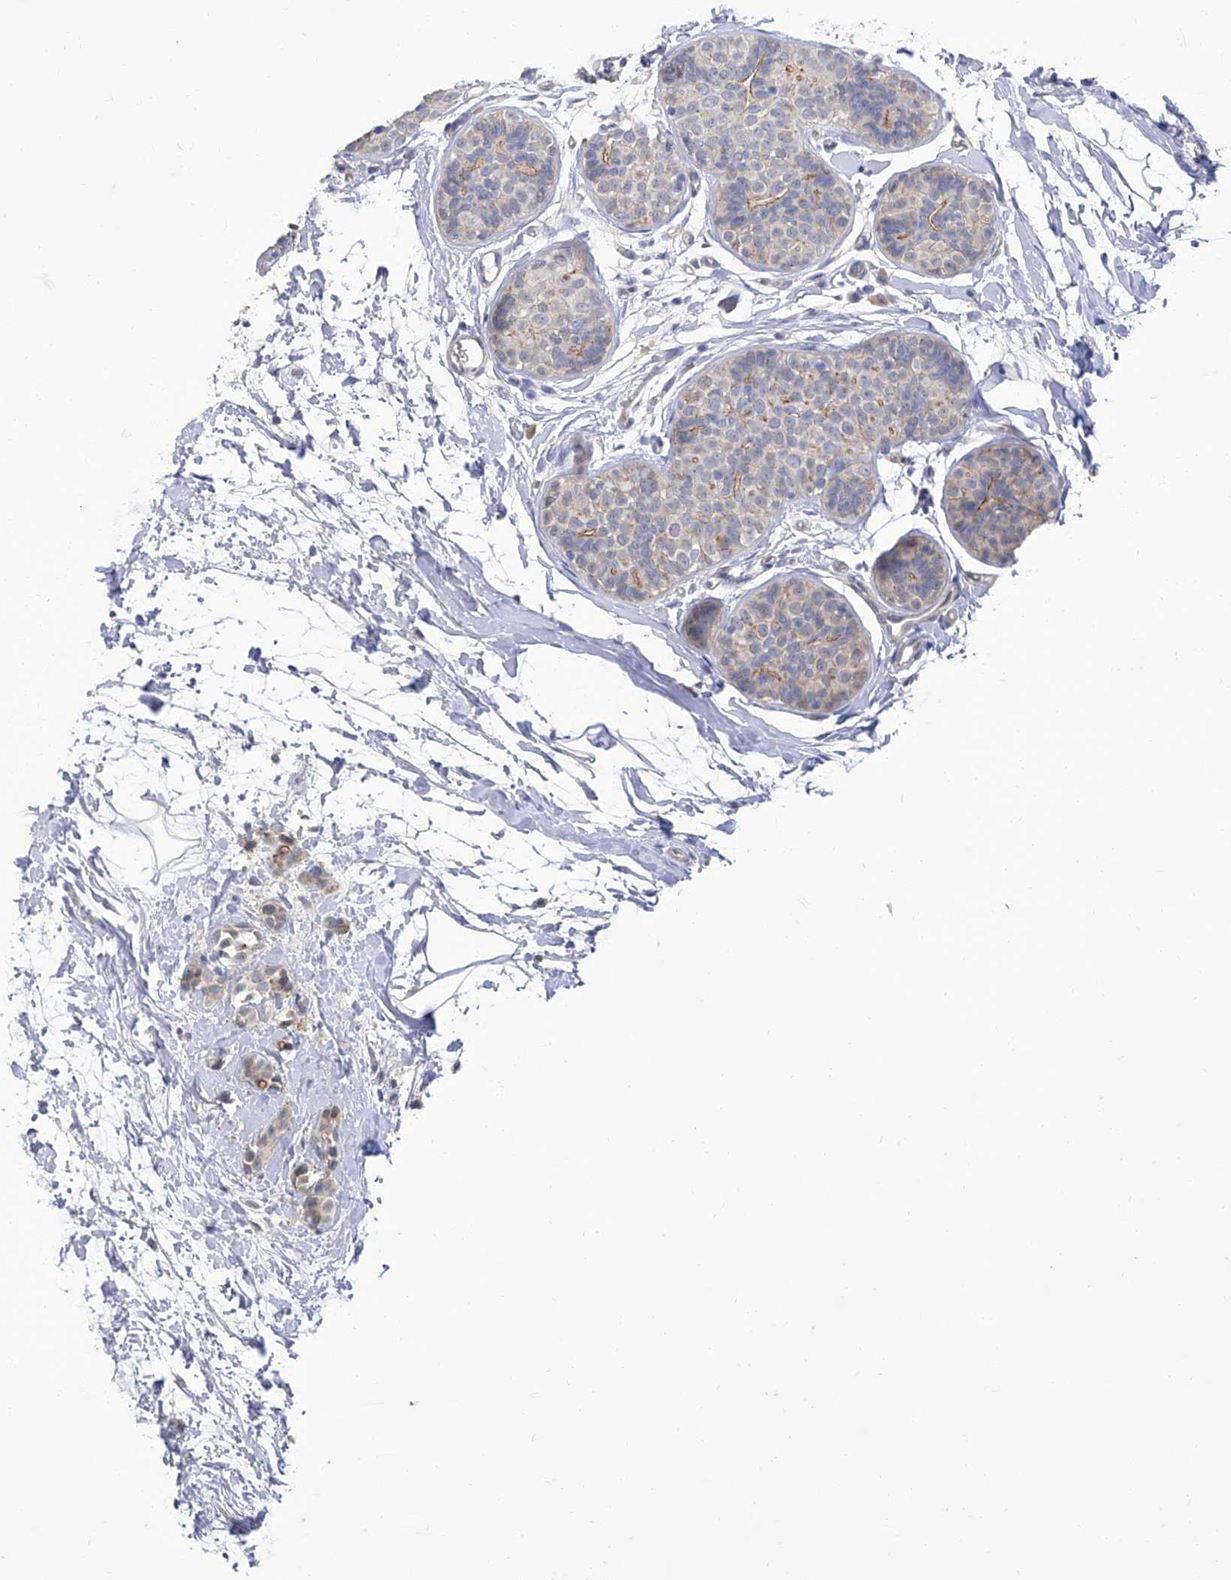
{"staining": {"intensity": "weak", "quantity": ">75%", "location": "cytoplasmic/membranous"}, "tissue": "breast cancer", "cell_type": "Tumor cells", "image_type": "cancer", "snomed": [{"axis": "morphology", "description": "Lobular carcinoma, in situ"}, {"axis": "morphology", "description": "Lobular carcinoma"}, {"axis": "topography", "description": "Breast"}], "caption": "A micrograph of human breast cancer stained for a protein reveals weak cytoplasmic/membranous brown staining in tumor cells. The staining is performed using DAB brown chromogen to label protein expression. The nuclei are counter-stained blue using hematoxylin.", "gene": "PARD3", "patient": {"sex": "female", "age": 41}}